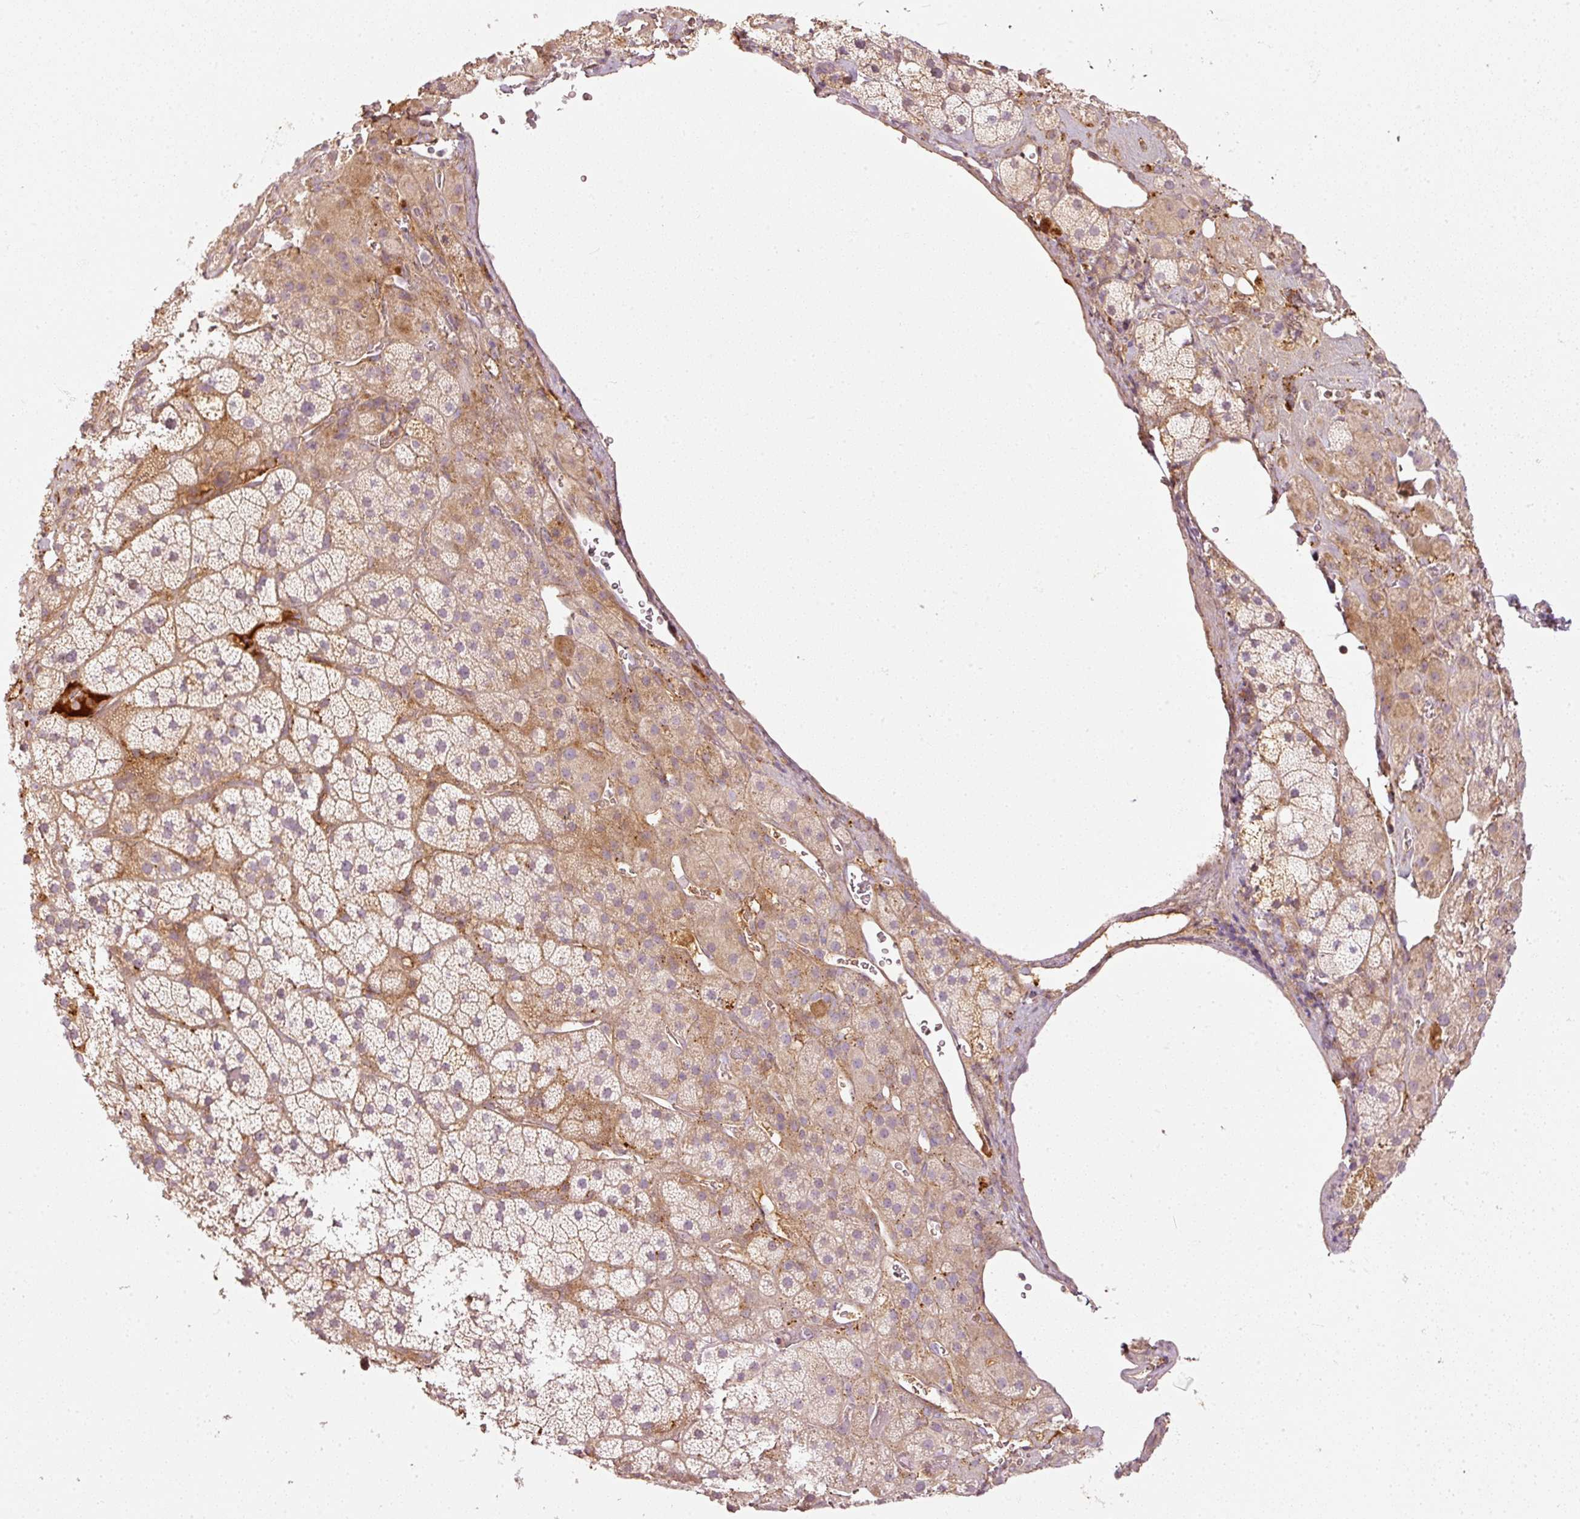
{"staining": {"intensity": "moderate", "quantity": ">75%", "location": "cytoplasmic/membranous"}, "tissue": "adrenal gland", "cell_type": "Glandular cells", "image_type": "normal", "snomed": [{"axis": "morphology", "description": "Normal tissue, NOS"}, {"axis": "topography", "description": "Adrenal gland"}], "caption": "Protein analysis of benign adrenal gland reveals moderate cytoplasmic/membranous staining in approximately >75% of glandular cells. The protein of interest is shown in brown color, while the nuclei are stained blue.", "gene": "SERPING1", "patient": {"sex": "male", "age": 57}}